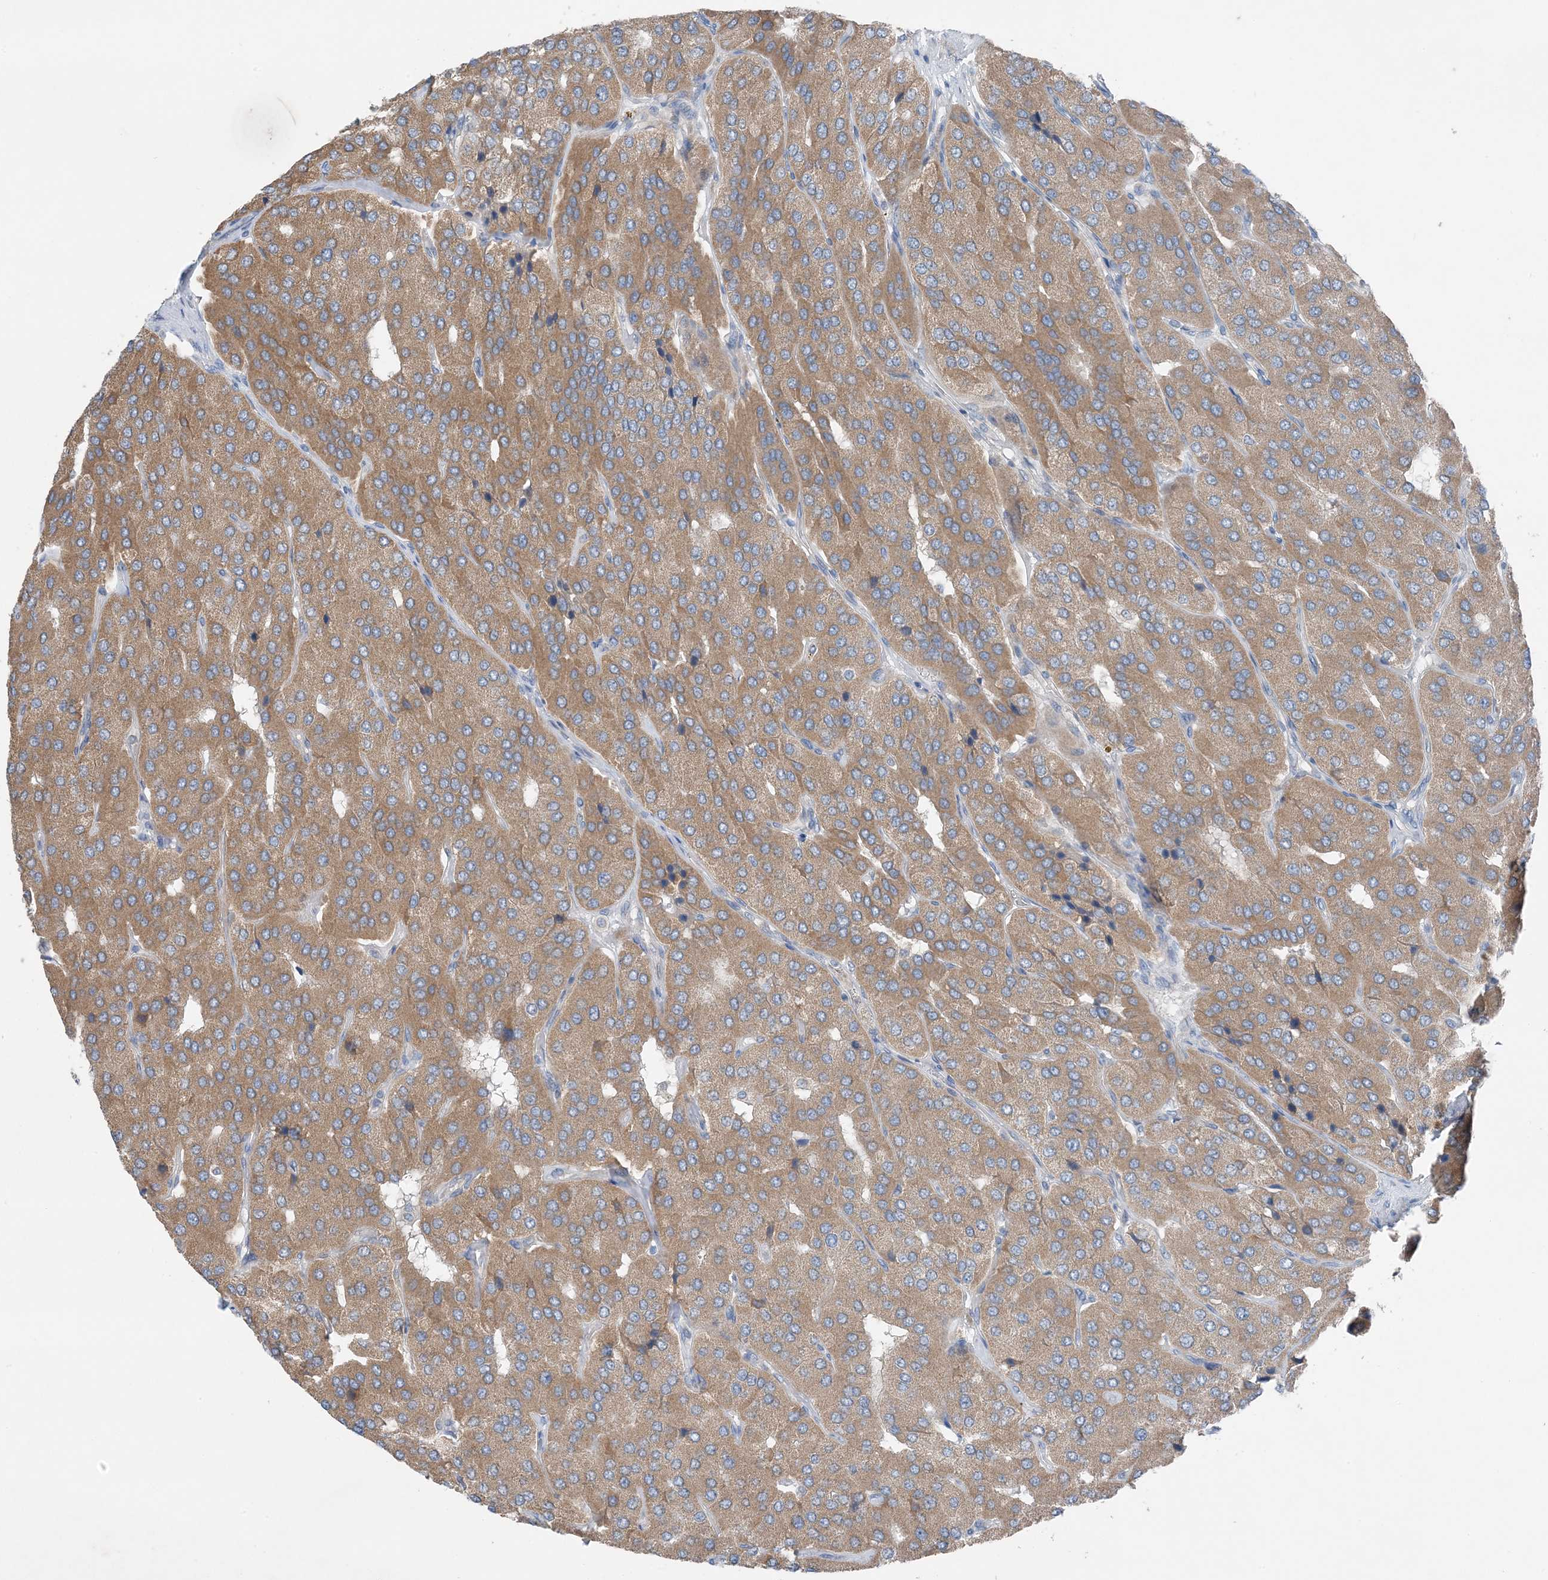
{"staining": {"intensity": "moderate", "quantity": ">75%", "location": "cytoplasmic/membranous"}, "tissue": "parathyroid gland", "cell_type": "Glandular cells", "image_type": "normal", "snomed": [{"axis": "morphology", "description": "Normal tissue, NOS"}, {"axis": "morphology", "description": "Adenoma, NOS"}, {"axis": "topography", "description": "Parathyroid gland"}], "caption": "Protein expression analysis of benign human parathyroid gland reveals moderate cytoplasmic/membranous expression in about >75% of glandular cells.", "gene": "DHX30", "patient": {"sex": "female", "age": 86}}